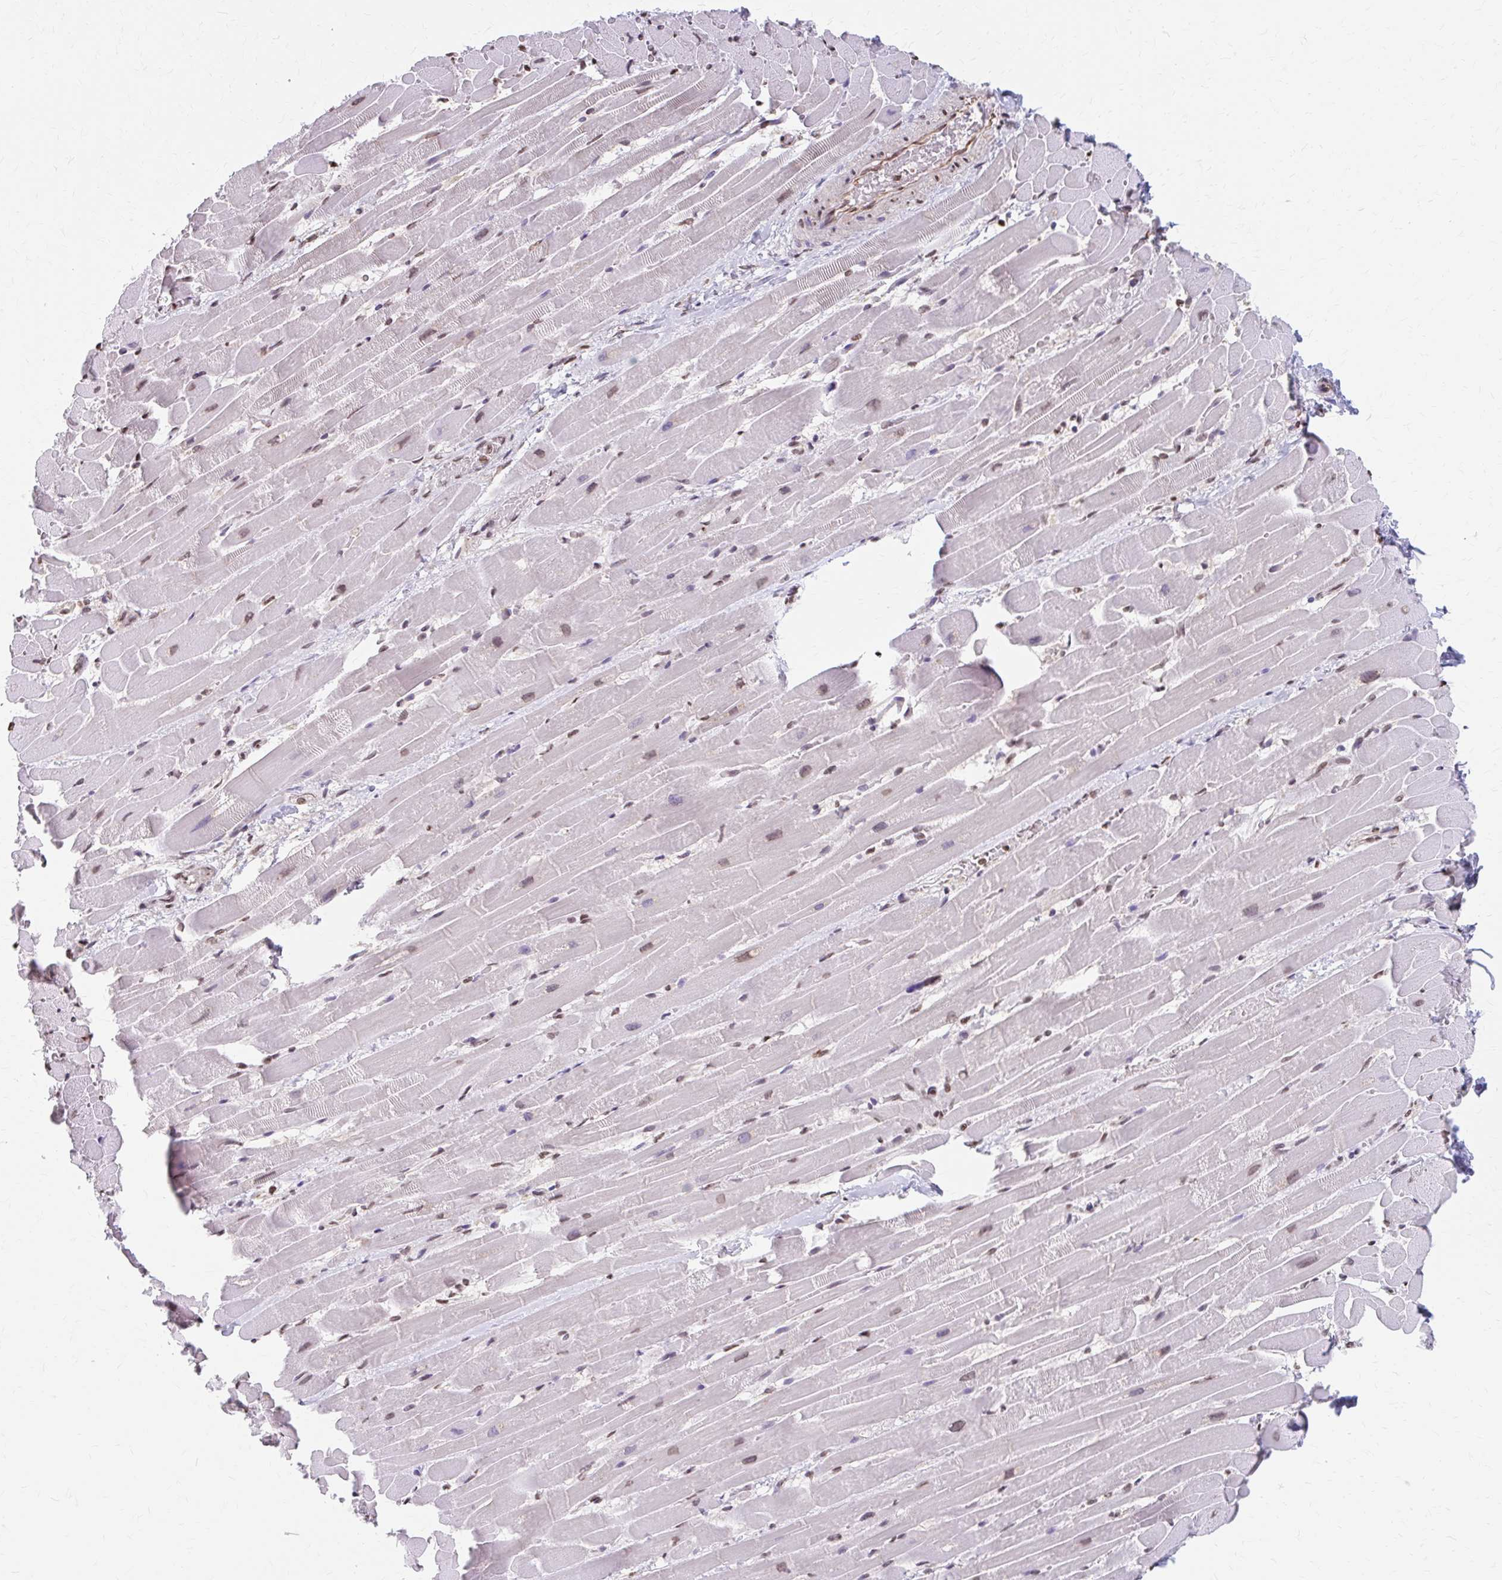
{"staining": {"intensity": "moderate", "quantity": ">75%", "location": "nuclear"}, "tissue": "heart muscle", "cell_type": "Cardiomyocytes", "image_type": "normal", "snomed": [{"axis": "morphology", "description": "Normal tissue, NOS"}, {"axis": "topography", "description": "Heart"}], "caption": "DAB (3,3'-diaminobenzidine) immunohistochemical staining of normal heart muscle demonstrates moderate nuclear protein positivity in approximately >75% of cardiomyocytes.", "gene": "ORC3", "patient": {"sex": "male", "age": 37}}